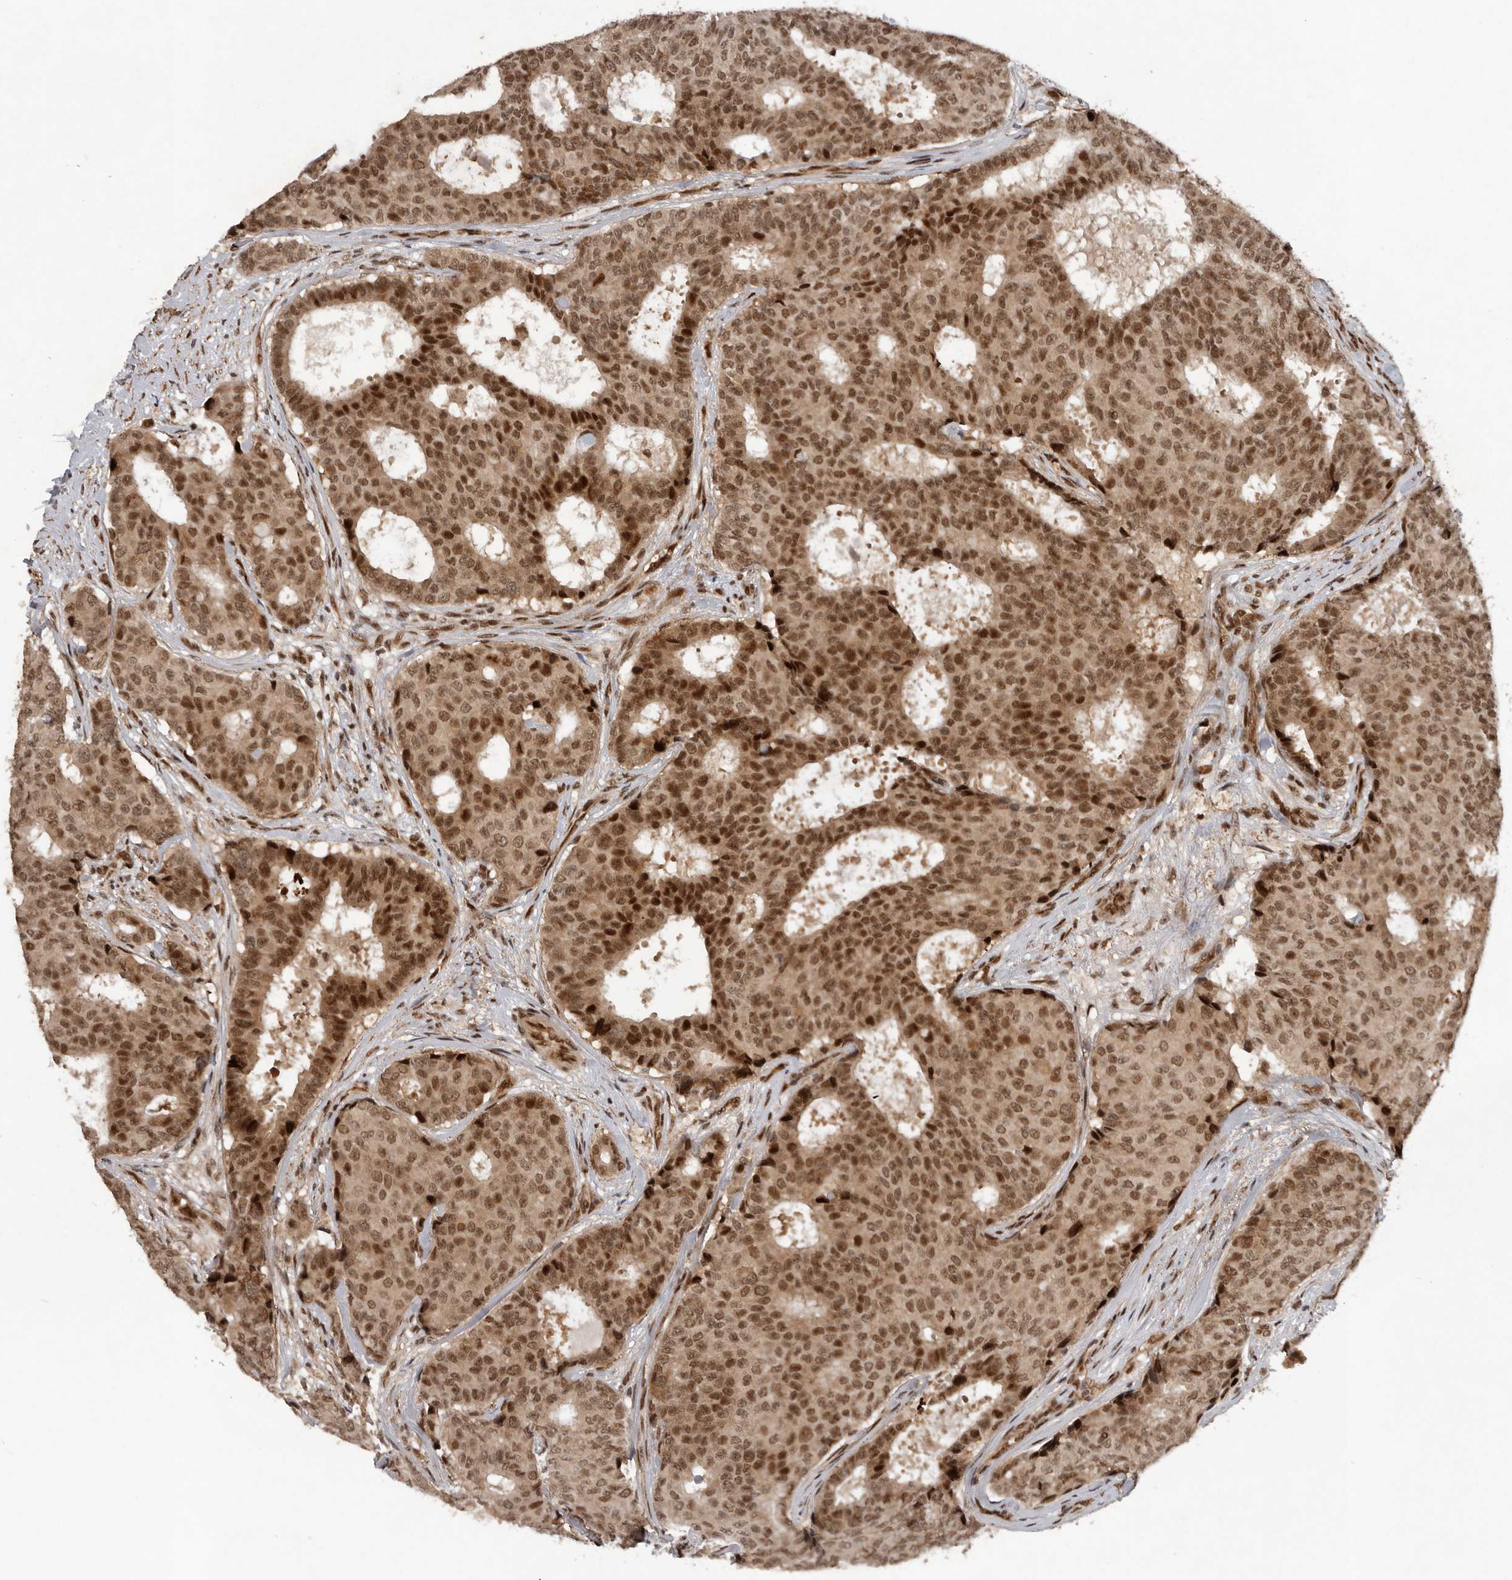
{"staining": {"intensity": "moderate", "quantity": ">75%", "location": "nuclear"}, "tissue": "breast cancer", "cell_type": "Tumor cells", "image_type": "cancer", "snomed": [{"axis": "morphology", "description": "Duct carcinoma"}, {"axis": "topography", "description": "Breast"}], "caption": "Immunohistochemical staining of human breast infiltrating ductal carcinoma exhibits medium levels of moderate nuclear positivity in approximately >75% of tumor cells.", "gene": "CDC27", "patient": {"sex": "female", "age": 75}}